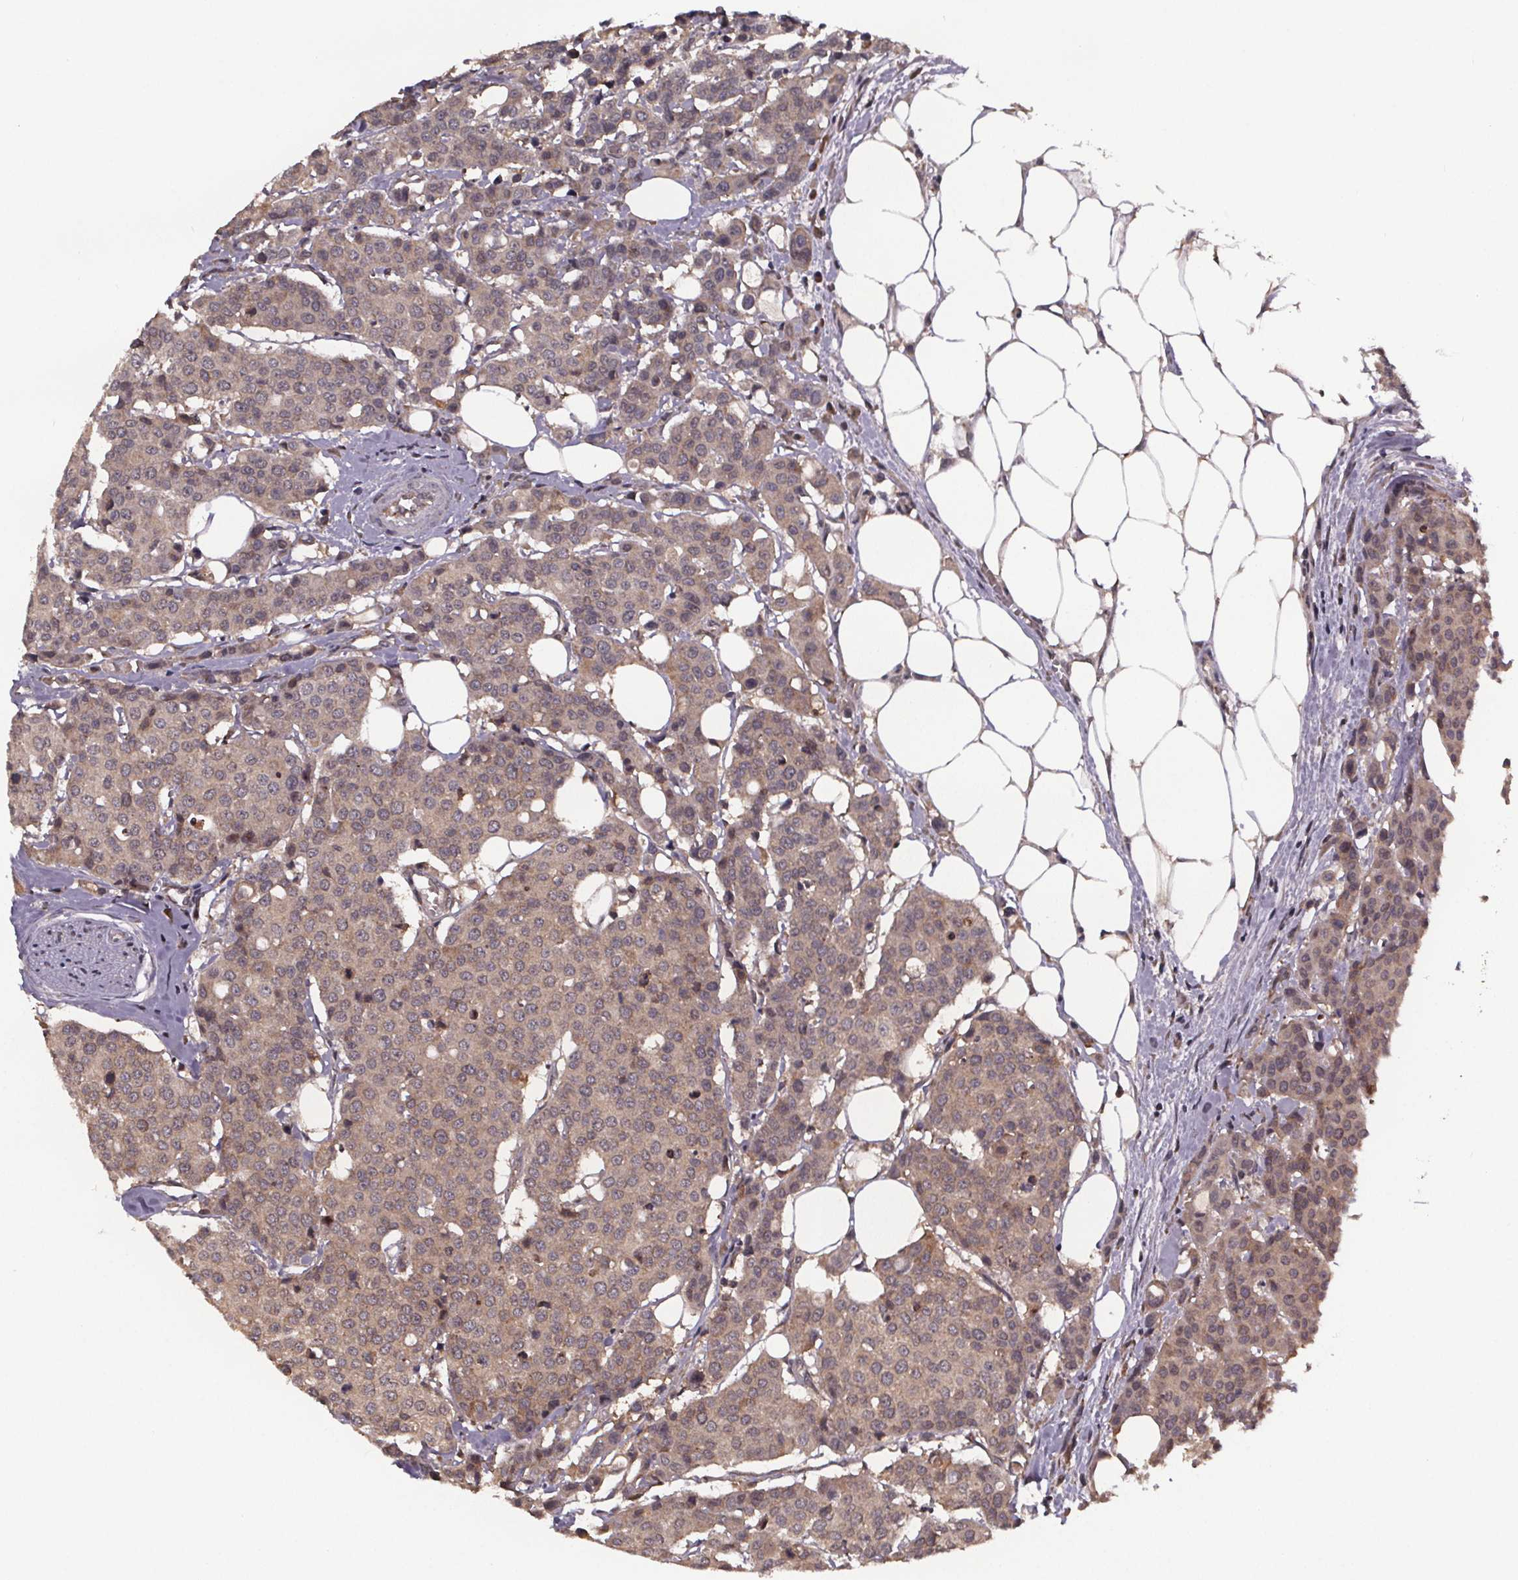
{"staining": {"intensity": "weak", "quantity": ">75%", "location": "cytoplasmic/membranous"}, "tissue": "carcinoid", "cell_type": "Tumor cells", "image_type": "cancer", "snomed": [{"axis": "morphology", "description": "Carcinoid, malignant, NOS"}, {"axis": "topography", "description": "Colon"}], "caption": "Immunohistochemistry (IHC) of carcinoid demonstrates low levels of weak cytoplasmic/membranous expression in about >75% of tumor cells.", "gene": "SAT1", "patient": {"sex": "male", "age": 81}}